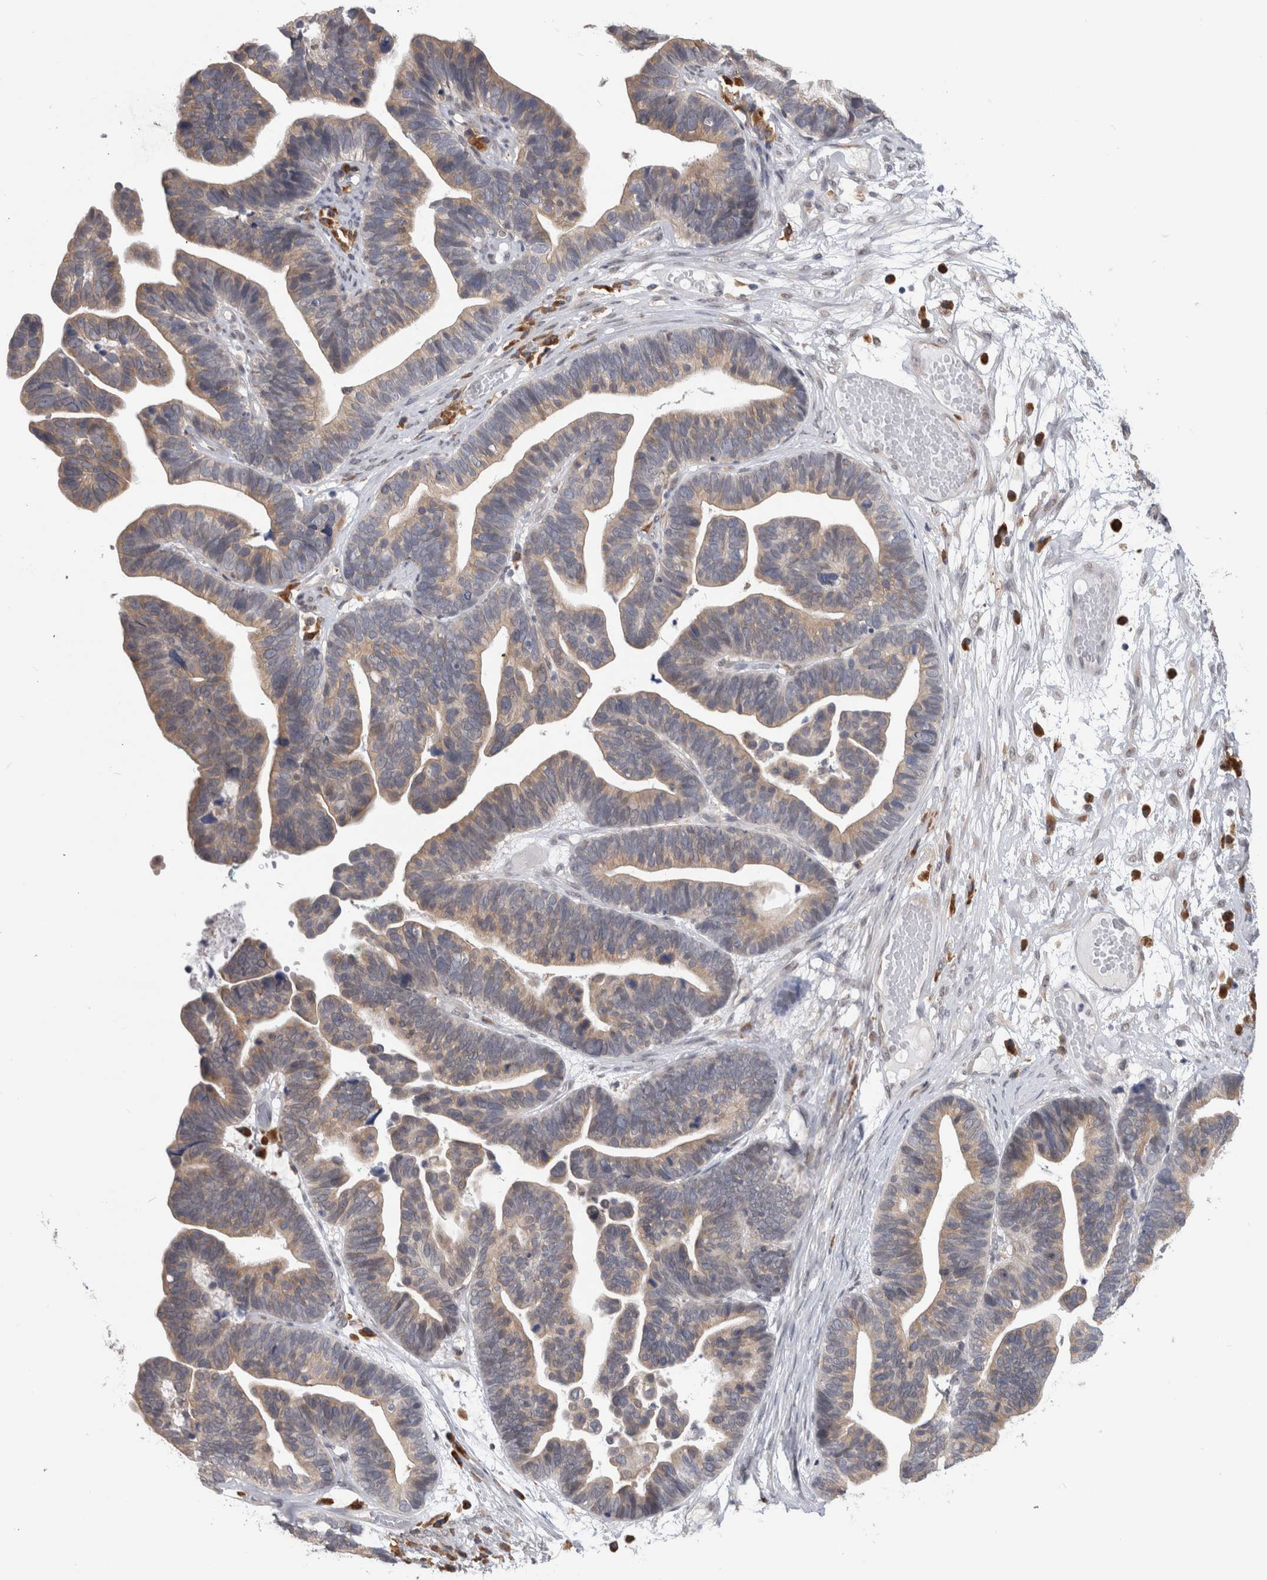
{"staining": {"intensity": "weak", "quantity": ">75%", "location": "cytoplasmic/membranous"}, "tissue": "ovarian cancer", "cell_type": "Tumor cells", "image_type": "cancer", "snomed": [{"axis": "morphology", "description": "Cystadenocarcinoma, serous, NOS"}, {"axis": "topography", "description": "Ovary"}], "caption": "Tumor cells display low levels of weak cytoplasmic/membranous staining in about >75% of cells in ovarian cancer.", "gene": "TMEM242", "patient": {"sex": "female", "age": 56}}